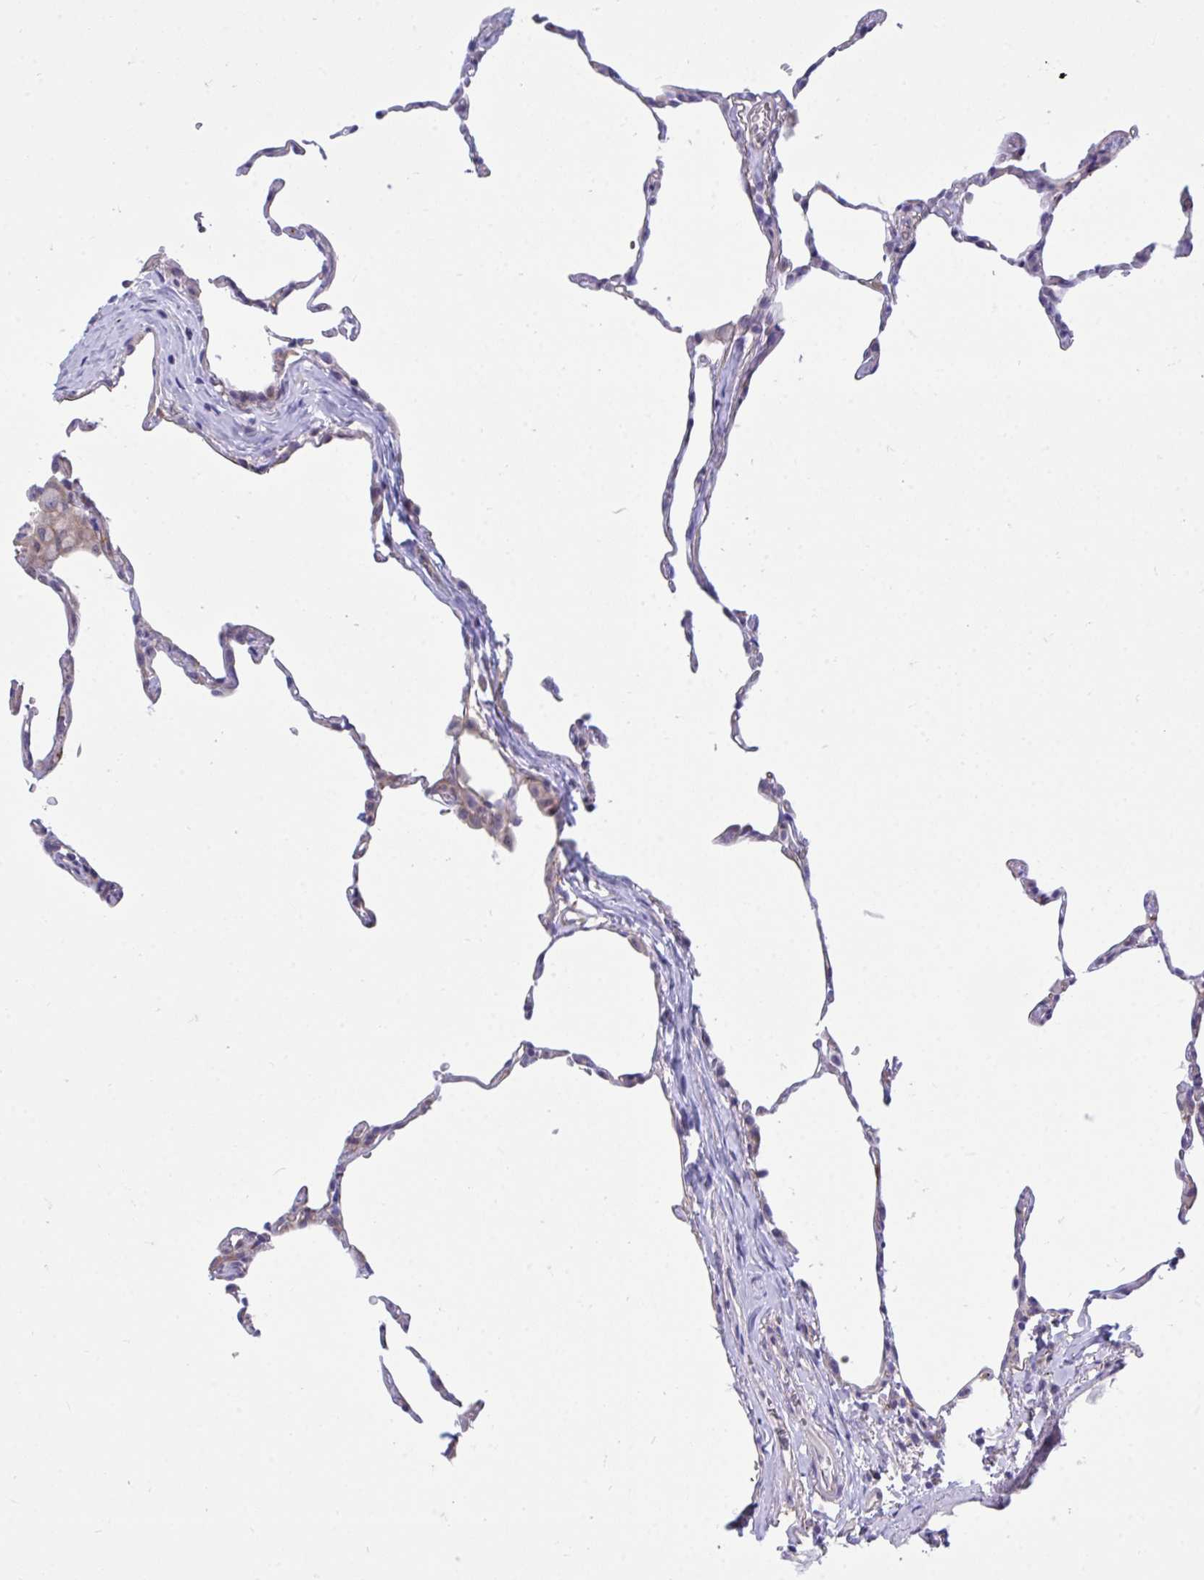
{"staining": {"intensity": "weak", "quantity": "<25%", "location": "cytoplasmic/membranous"}, "tissue": "lung", "cell_type": "Alveolar cells", "image_type": "normal", "snomed": [{"axis": "morphology", "description": "Normal tissue, NOS"}, {"axis": "topography", "description": "Lung"}], "caption": "Immunohistochemistry (IHC) micrograph of normal lung stained for a protein (brown), which displays no positivity in alveolar cells. (Immunohistochemistry, brightfield microscopy, high magnification).", "gene": "CENPQ", "patient": {"sex": "female", "age": 57}}